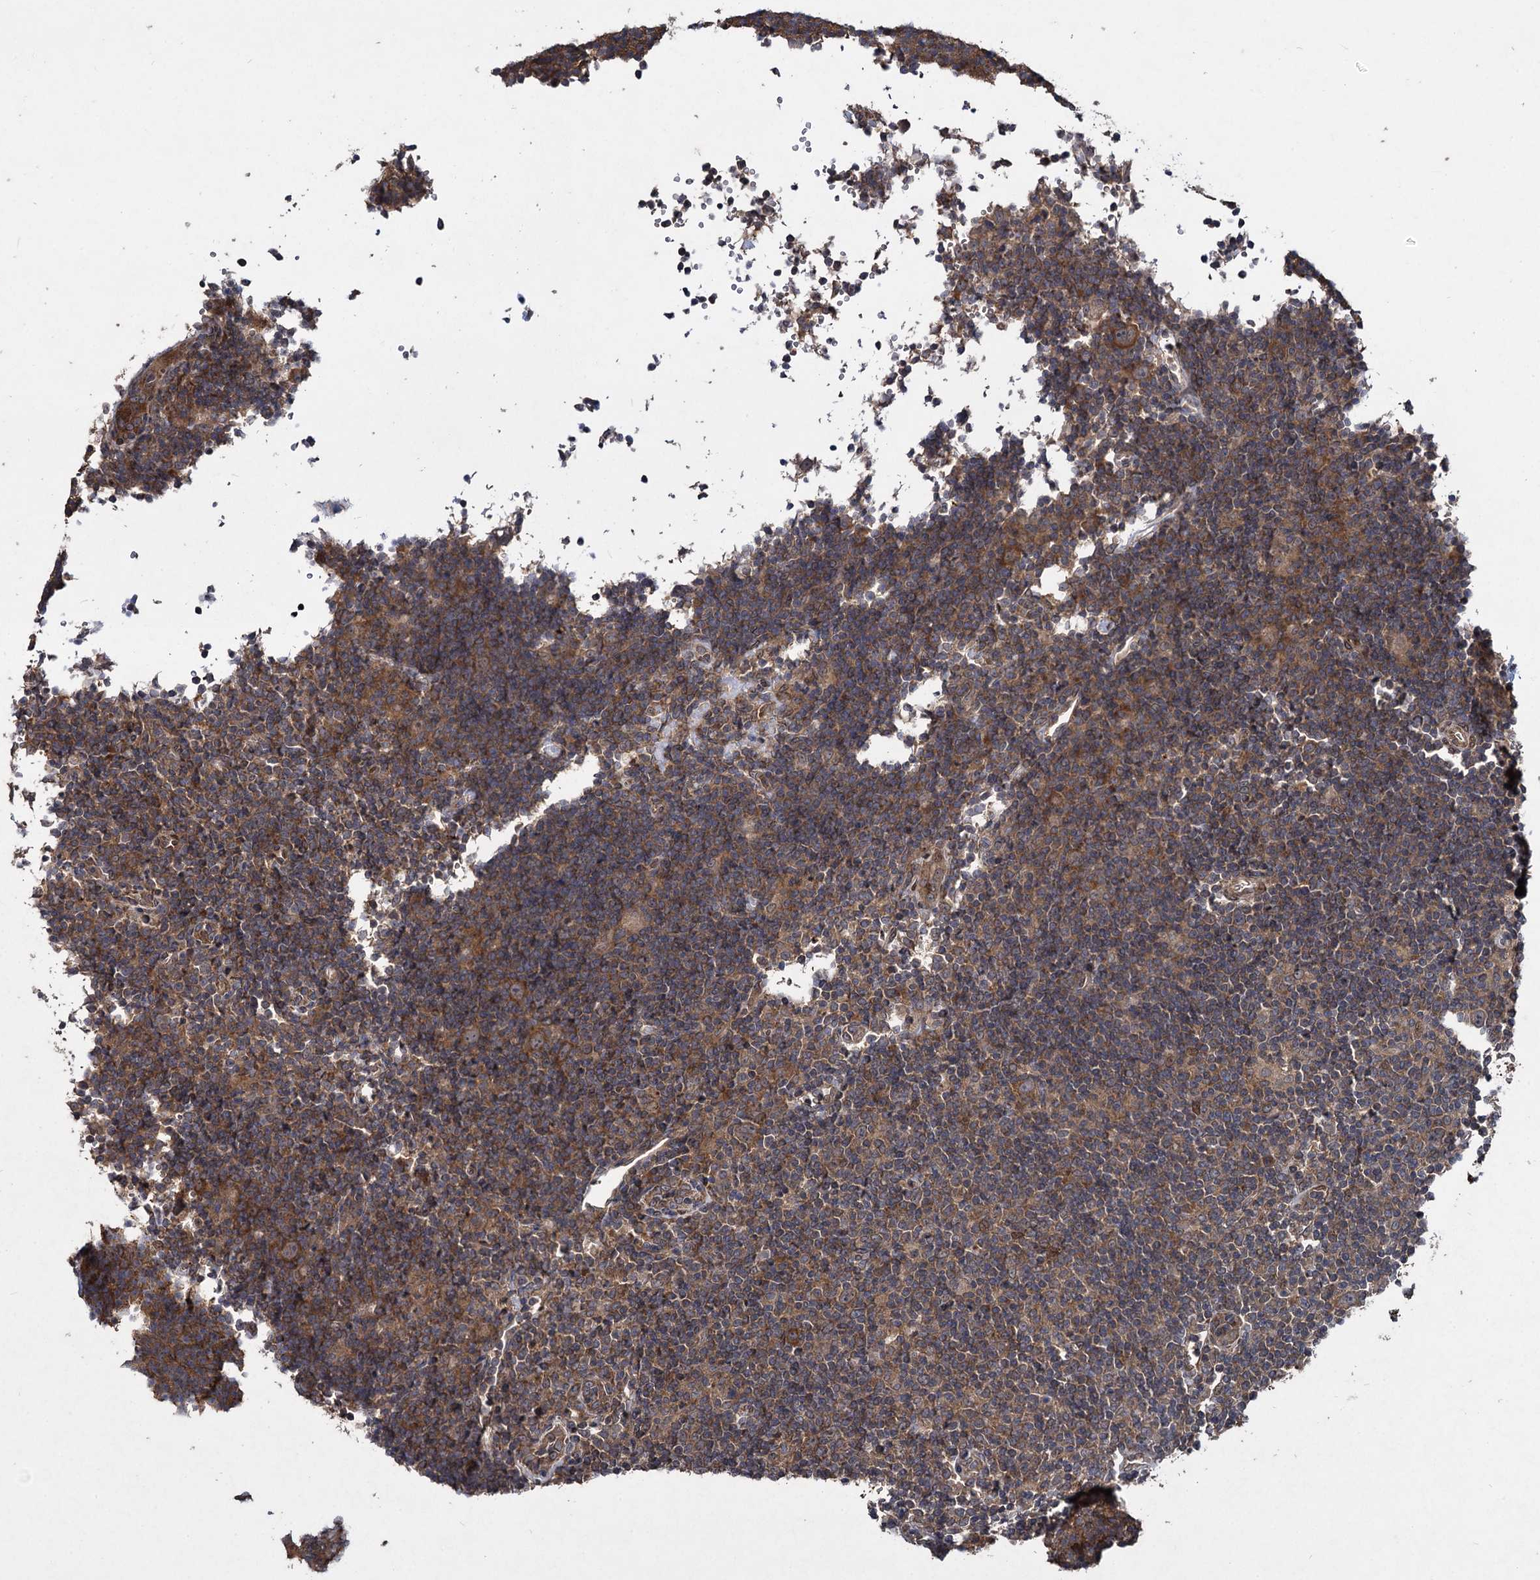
{"staining": {"intensity": "moderate", "quantity": ">75%", "location": "cytoplasmic/membranous"}, "tissue": "lymphoma", "cell_type": "Tumor cells", "image_type": "cancer", "snomed": [{"axis": "morphology", "description": "Hodgkin's disease, NOS"}, {"axis": "topography", "description": "Lymph node"}], "caption": "Hodgkin's disease tissue reveals moderate cytoplasmic/membranous positivity in approximately >75% of tumor cells, visualized by immunohistochemistry.", "gene": "DCP1B", "patient": {"sex": "female", "age": 57}}